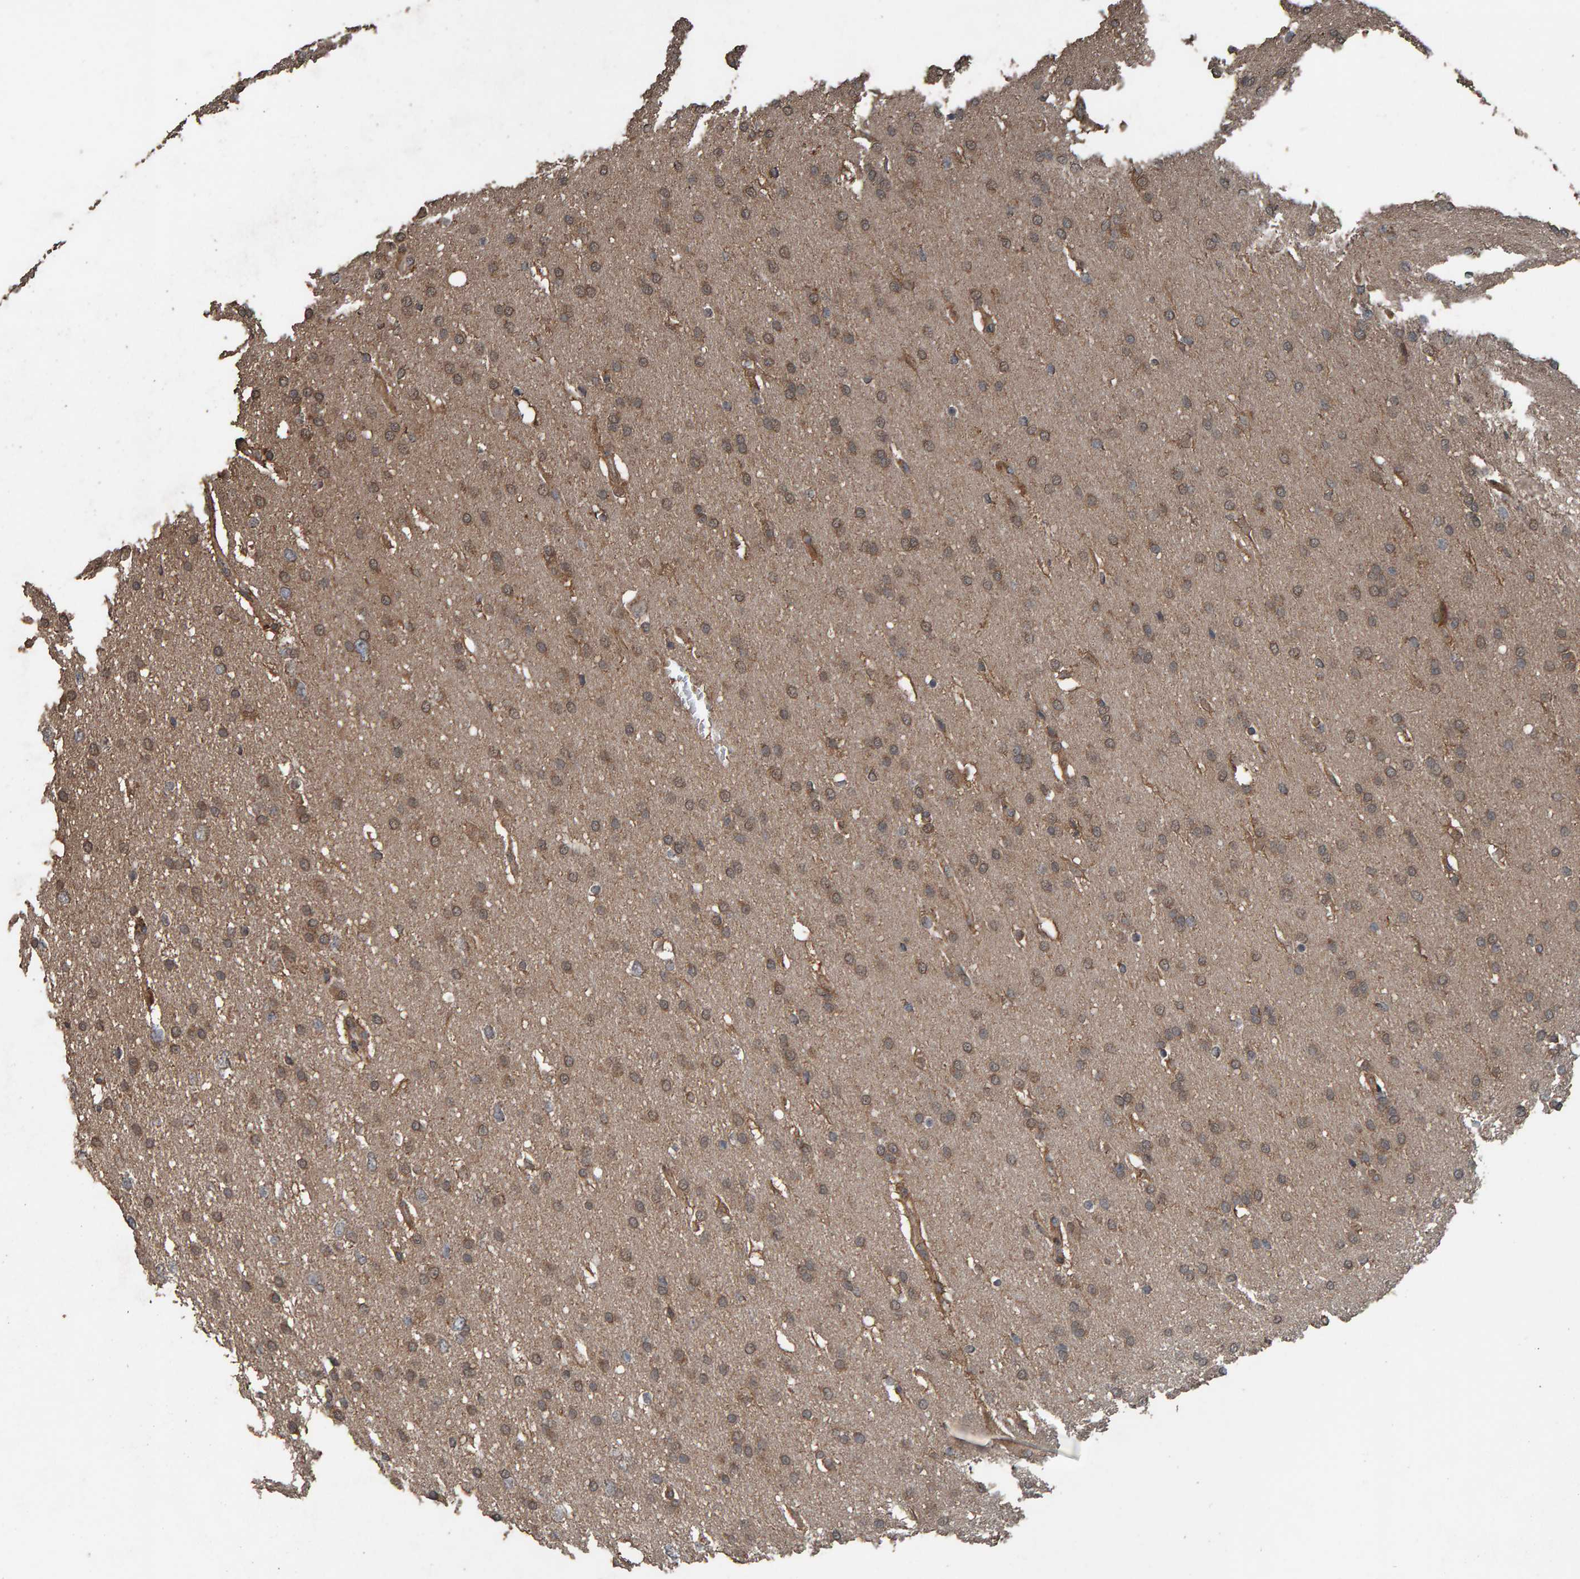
{"staining": {"intensity": "weak", "quantity": ">75%", "location": "cytoplasmic/membranous"}, "tissue": "glioma", "cell_type": "Tumor cells", "image_type": "cancer", "snomed": [{"axis": "morphology", "description": "Glioma, malignant, Low grade"}, {"axis": "topography", "description": "Brain"}], "caption": "DAB immunohistochemical staining of glioma demonstrates weak cytoplasmic/membranous protein positivity in approximately >75% of tumor cells.", "gene": "DUS1L", "patient": {"sex": "female", "age": 37}}